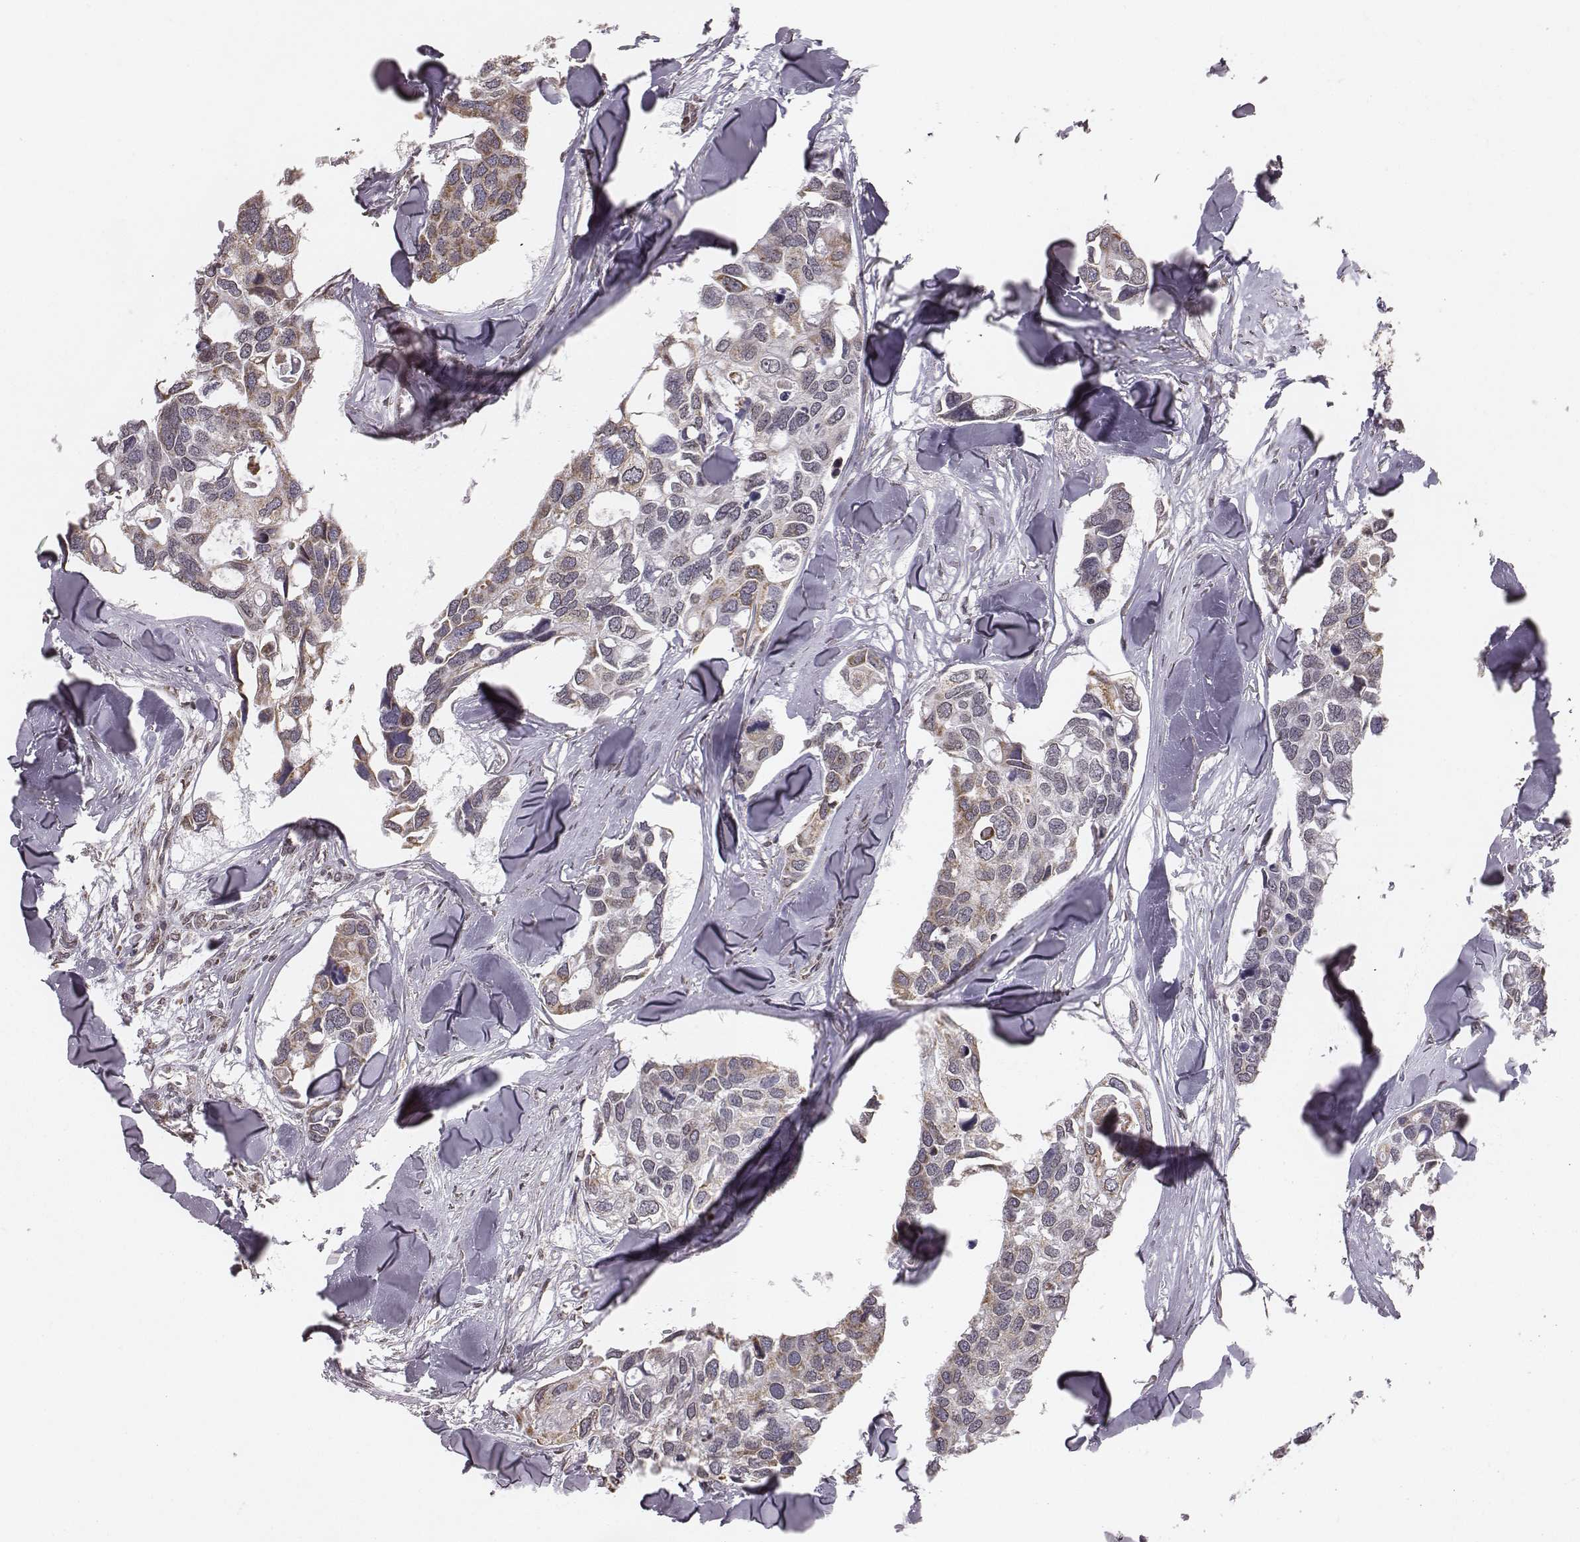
{"staining": {"intensity": "weak", "quantity": "25%-75%", "location": "cytoplasmic/membranous"}, "tissue": "breast cancer", "cell_type": "Tumor cells", "image_type": "cancer", "snomed": [{"axis": "morphology", "description": "Duct carcinoma"}, {"axis": "topography", "description": "Breast"}], "caption": "Immunohistochemistry (DAB) staining of human breast cancer demonstrates weak cytoplasmic/membranous protein positivity in about 25%-75% of tumor cells. Immunohistochemistry (ihc) stains the protein in brown and the nuclei are stained blue.", "gene": "ACOT2", "patient": {"sex": "female", "age": 83}}